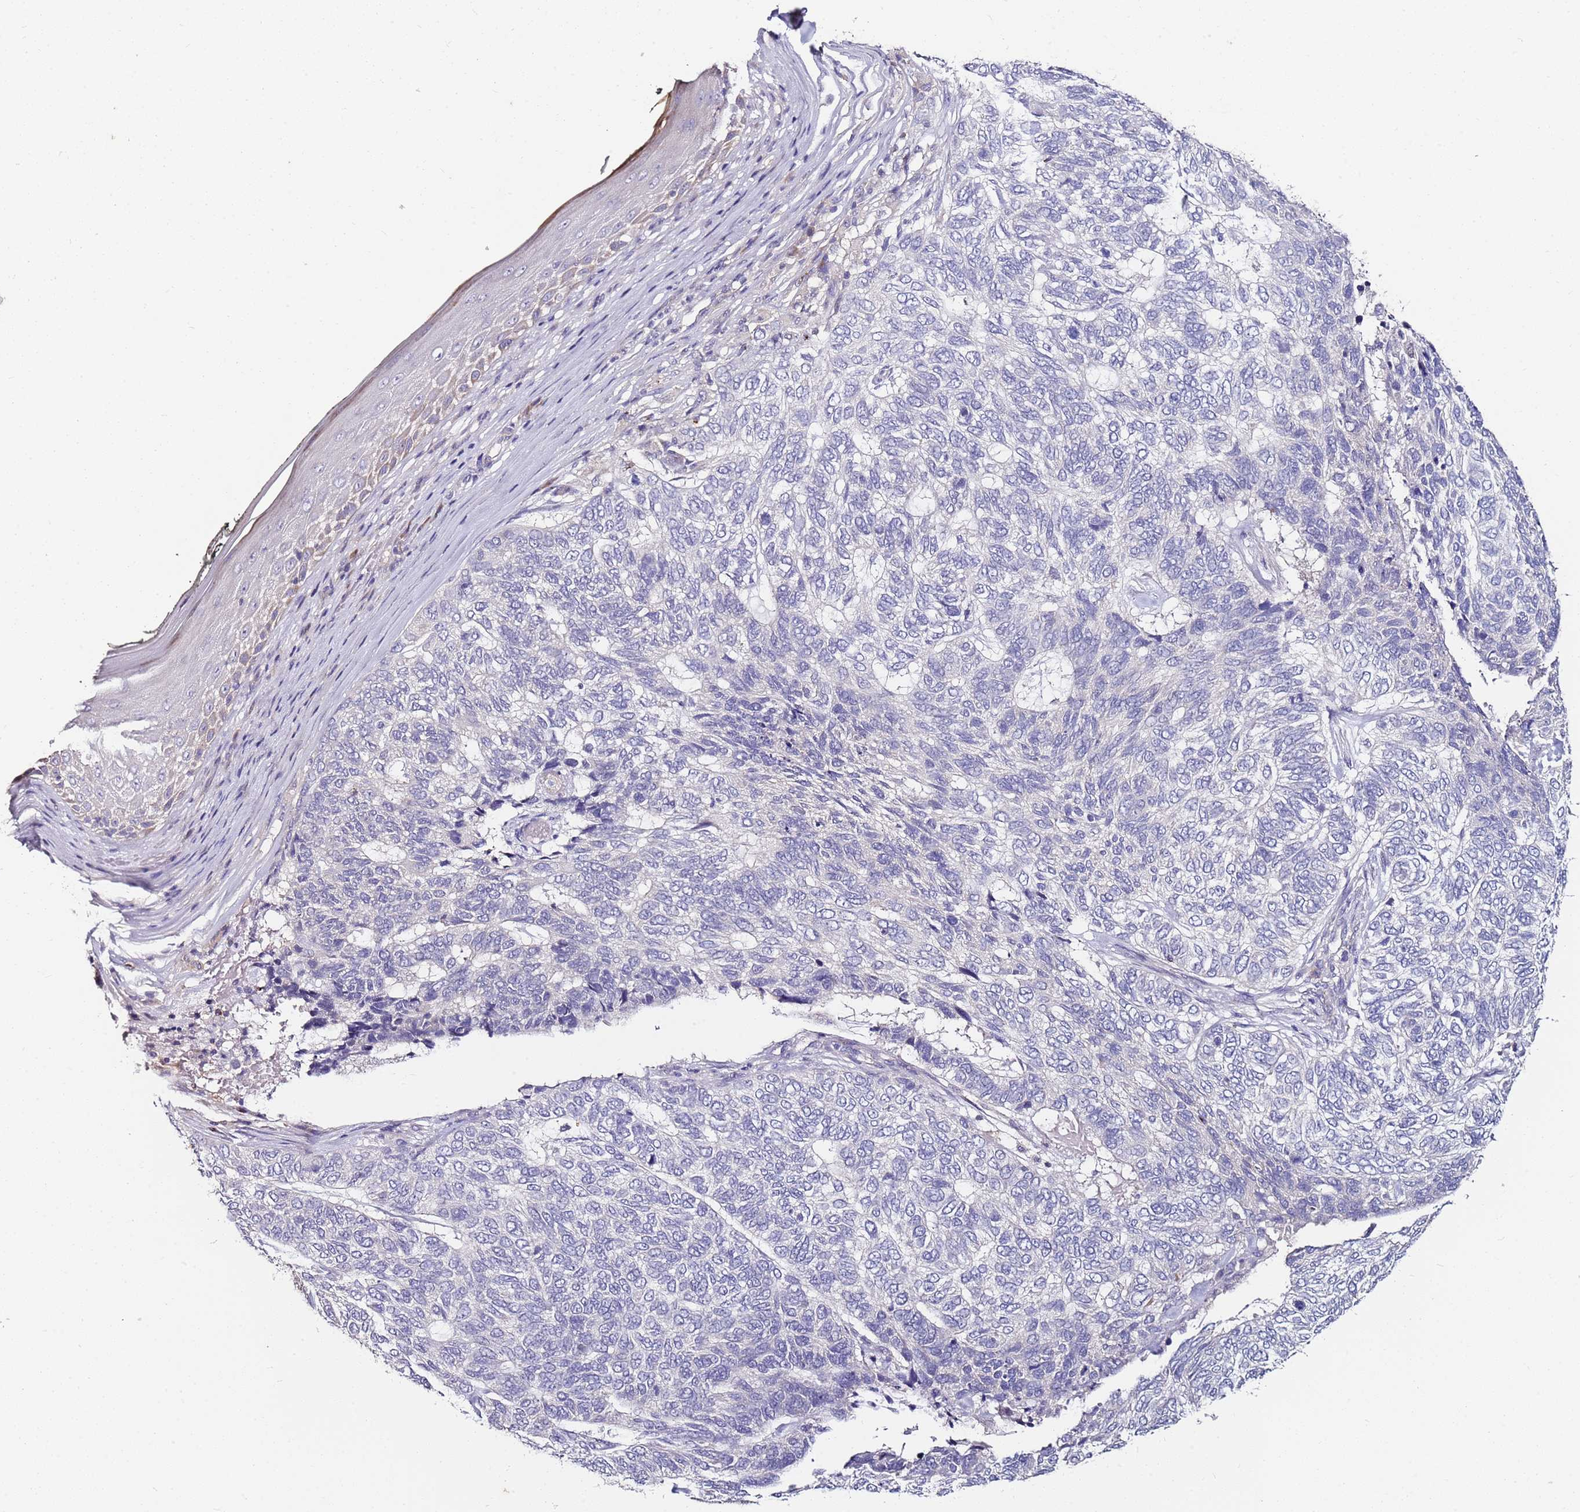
{"staining": {"intensity": "negative", "quantity": "none", "location": "none"}, "tissue": "skin cancer", "cell_type": "Tumor cells", "image_type": "cancer", "snomed": [{"axis": "morphology", "description": "Basal cell carcinoma"}, {"axis": "topography", "description": "Skin"}], "caption": "Tumor cells are negative for protein expression in human skin cancer. The staining was performed using DAB to visualize the protein expression in brown, while the nuclei were stained in blue with hematoxylin (Magnification: 20x).", "gene": "SRRM5", "patient": {"sex": "female", "age": 65}}